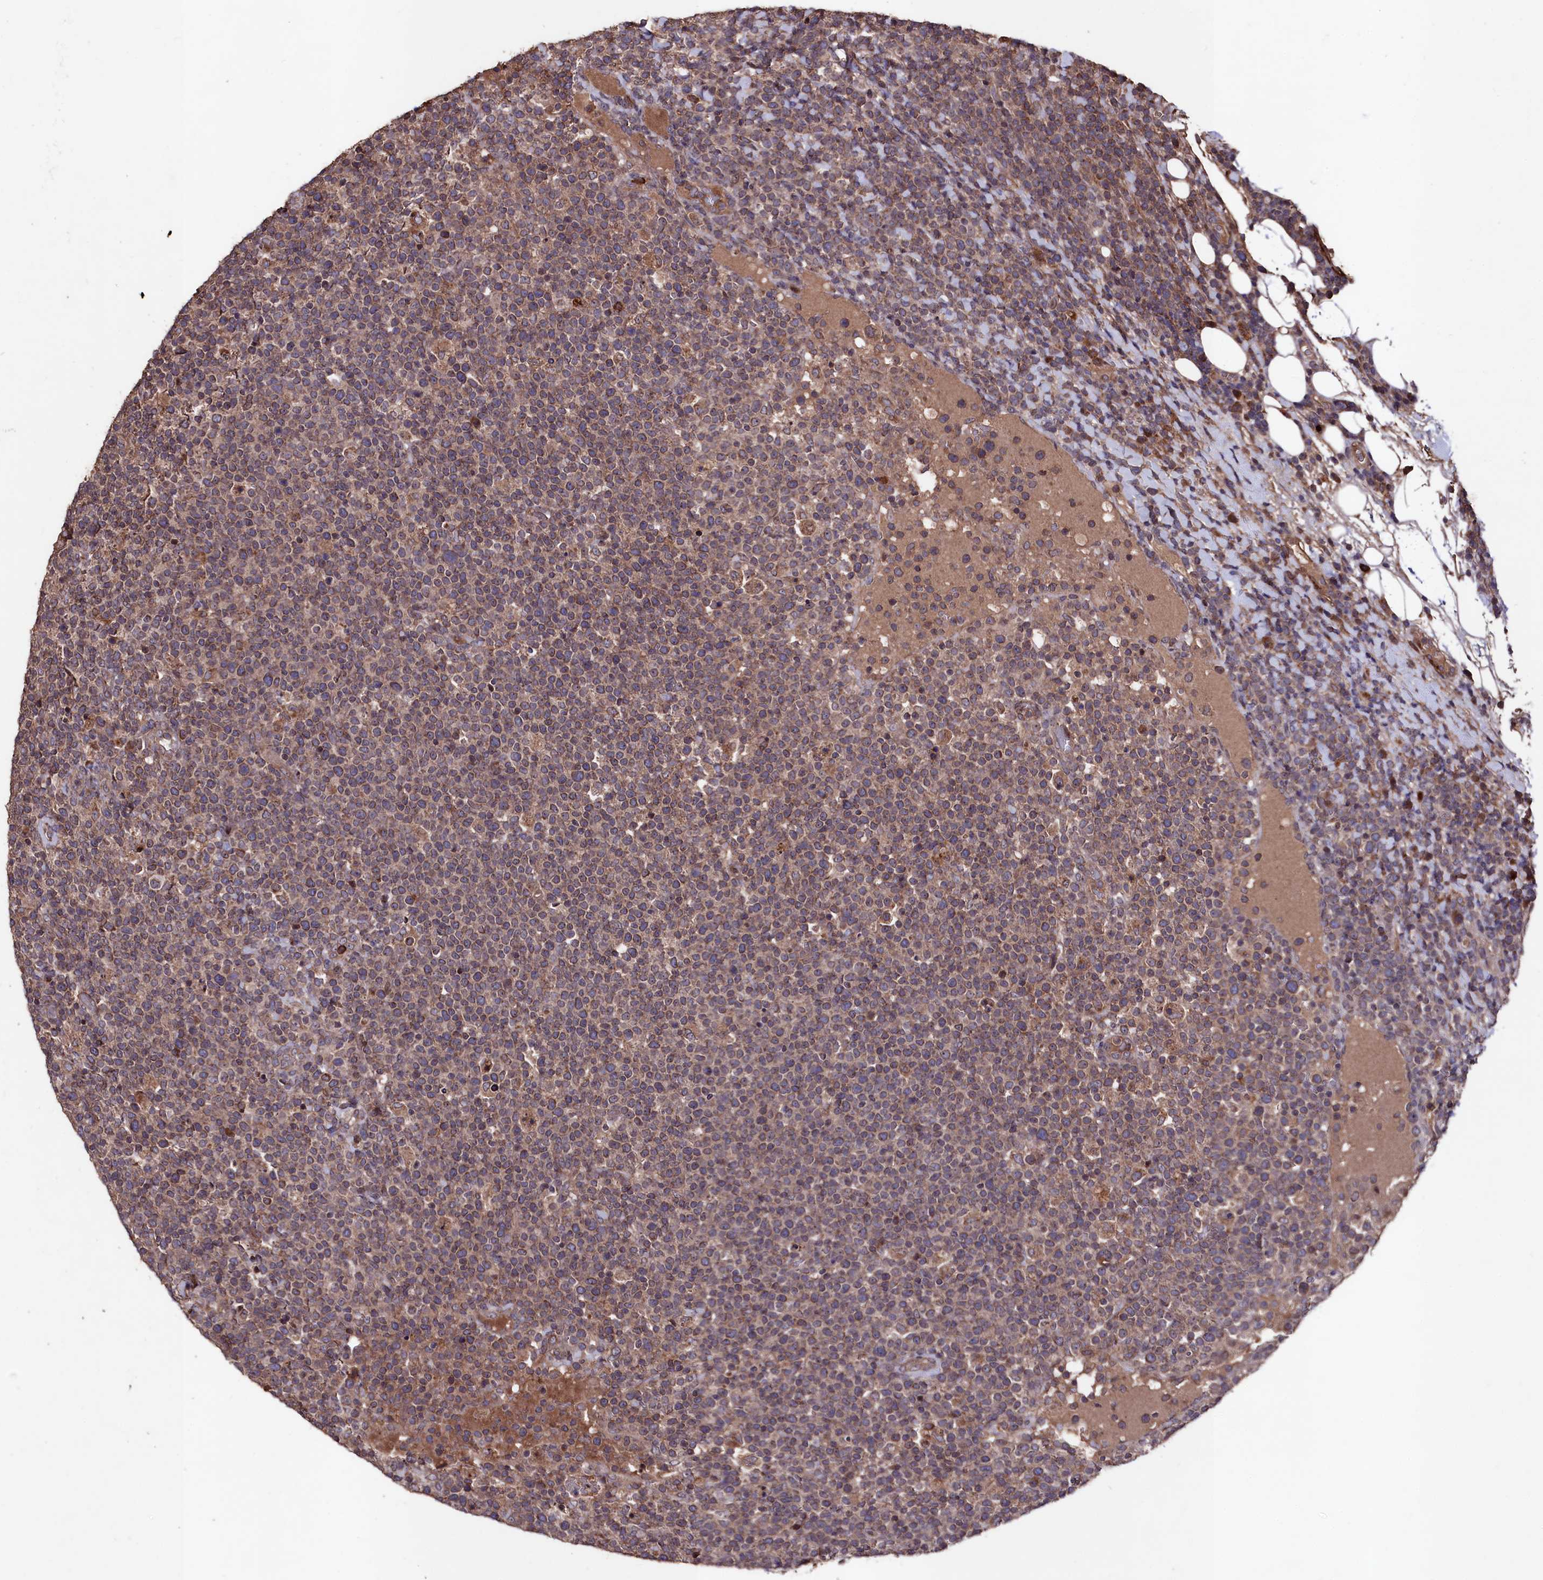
{"staining": {"intensity": "weak", "quantity": ">75%", "location": "cytoplasmic/membranous"}, "tissue": "lymphoma", "cell_type": "Tumor cells", "image_type": "cancer", "snomed": [{"axis": "morphology", "description": "Malignant lymphoma, non-Hodgkin's type, High grade"}, {"axis": "topography", "description": "Lymph node"}], "caption": "Human high-grade malignant lymphoma, non-Hodgkin's type stained with a protein marker reveals weak staining in tumor cells.", "gene": "MYO1H", "patient": {"sex": "male", "age": 61}}